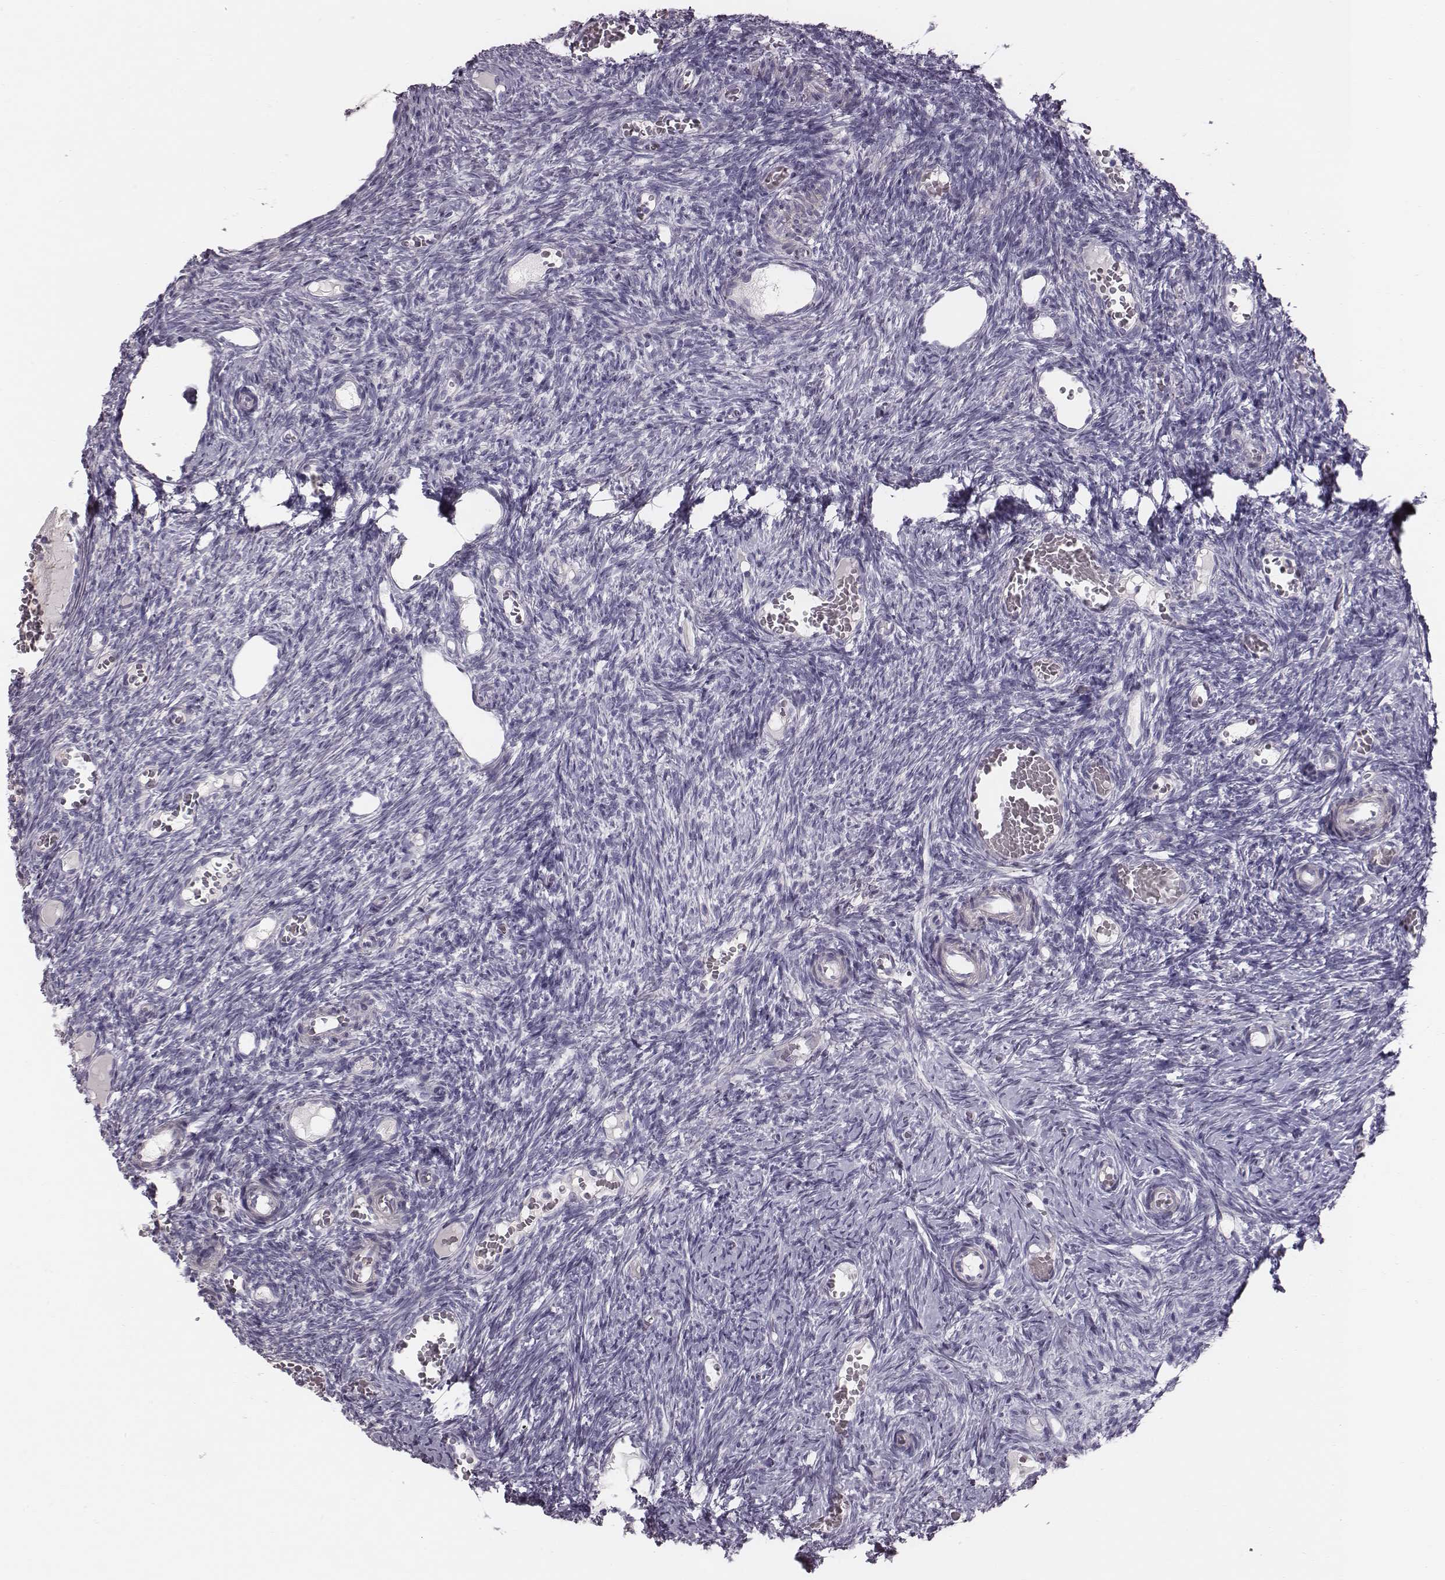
{"staining": {"intensity": "negative", "quantity": "none", "location": "none"}, "tissue": "ovary", "cell_type": "Ovarian stroma cells", "image_type": "normal", "snomed": [{"axis": "morphology", "description": "Normal tissue, NOS"}, {"axis": "topography", "description": "Ovary"}], "caption": "Immunohistochemistry (IHC) photomicrograph of benign ovary: ovary stained with DAB (3,3'-diaminobenzidine) demonstrates no significant protein staining in ovarian stroma cells.", "gene": "CRISP1", "patient": {"sex": "female", "age": 39}}